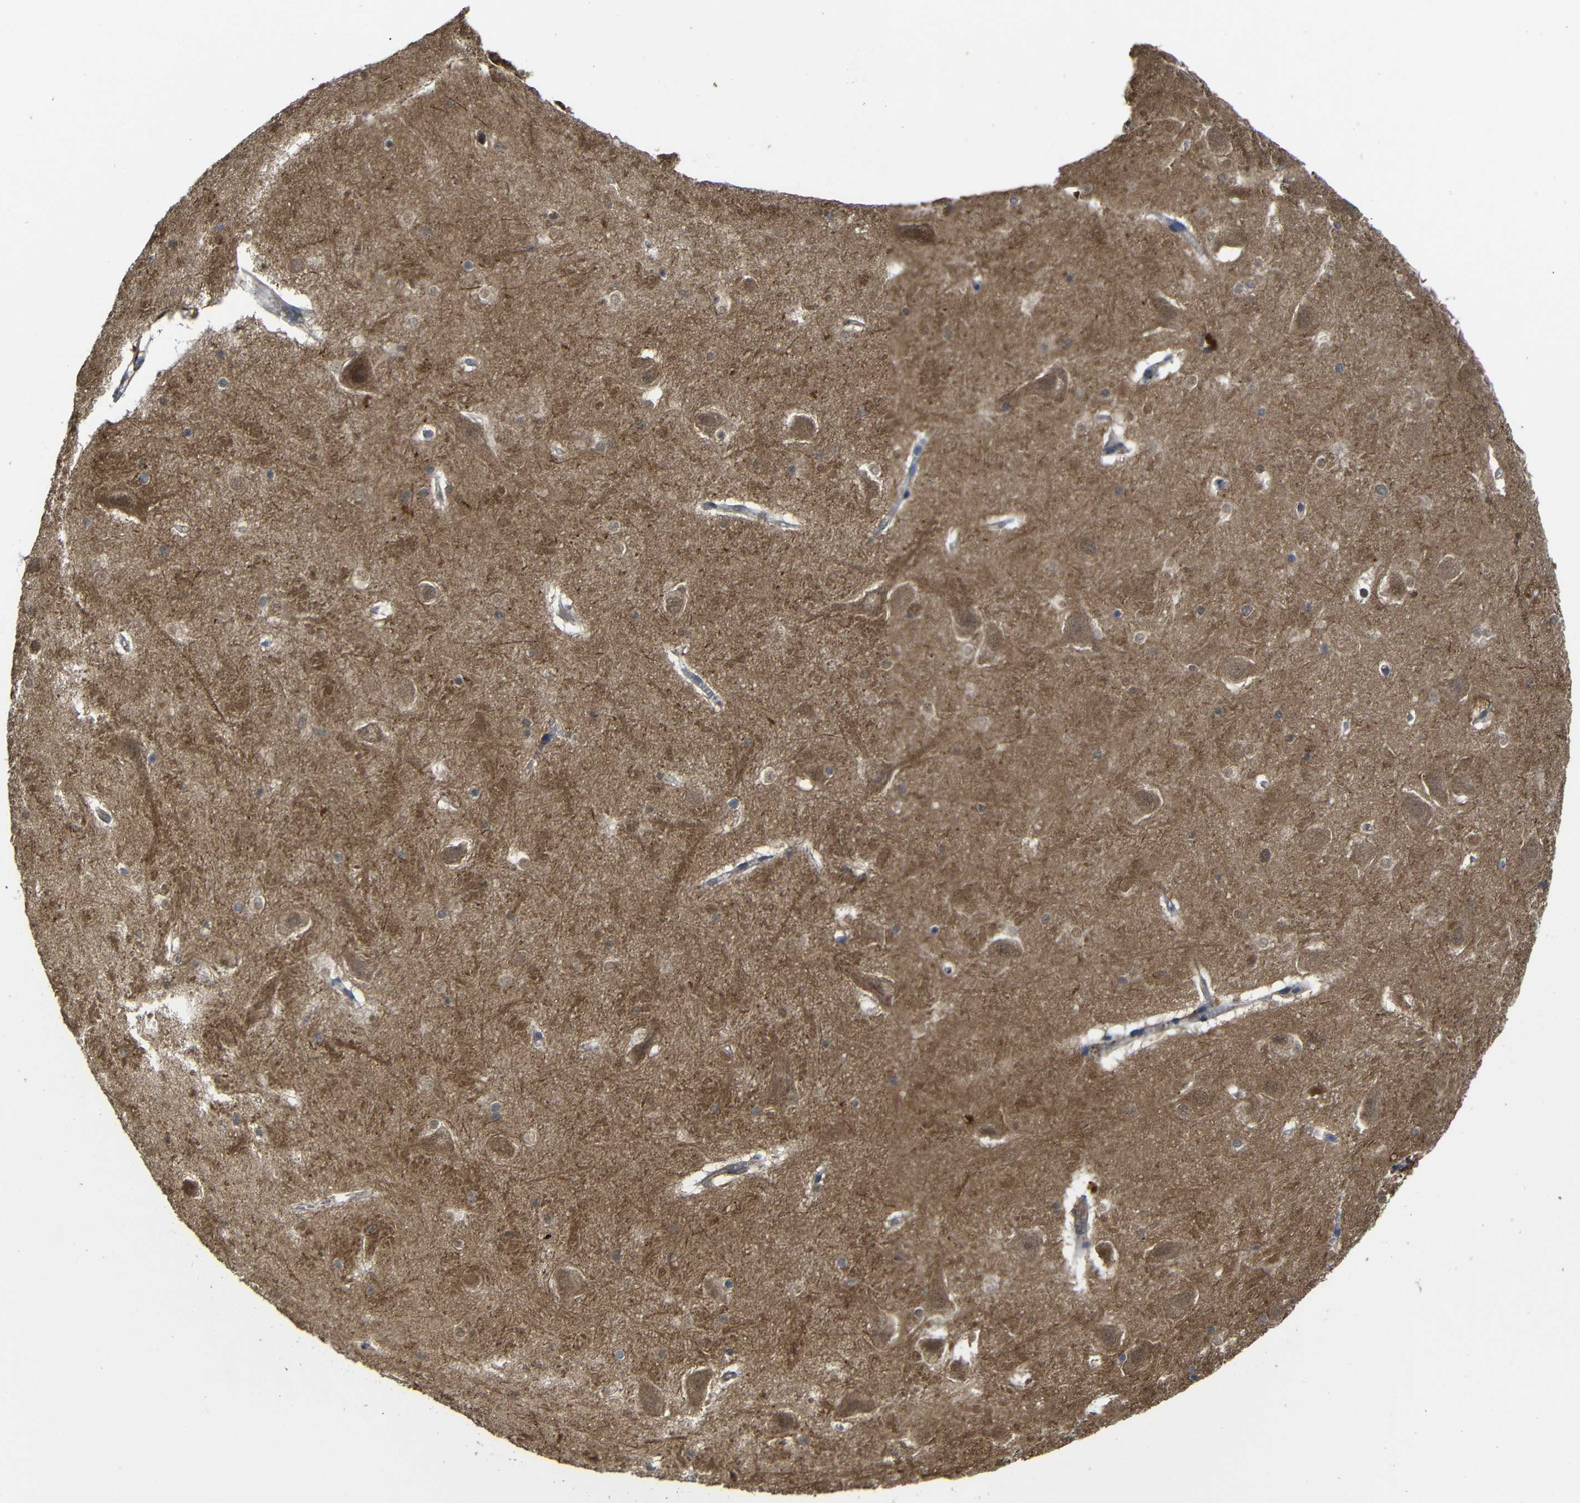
{"staining": {"intensity": "negative", "quantity": "none", "location": "none"}, "tissue": "hippocampus", "cell_type": "Glial cells", "image_type": "normal", "snomed": [{"axis": "morphology", "description": "Normal tissue, NOS"}, {"axis": "topography", "description": "Hippocampus"}], "caption": "Immunohistochemistry (IHC) image of benign hippocampus stained for a protein (brown), which reveals no positivity in glial cells. (DAB (3,3'-diaminobenzidine) IHC, high magnification).", "gene": "ATG12", "patient": {"sex": "male", "age": 45}}